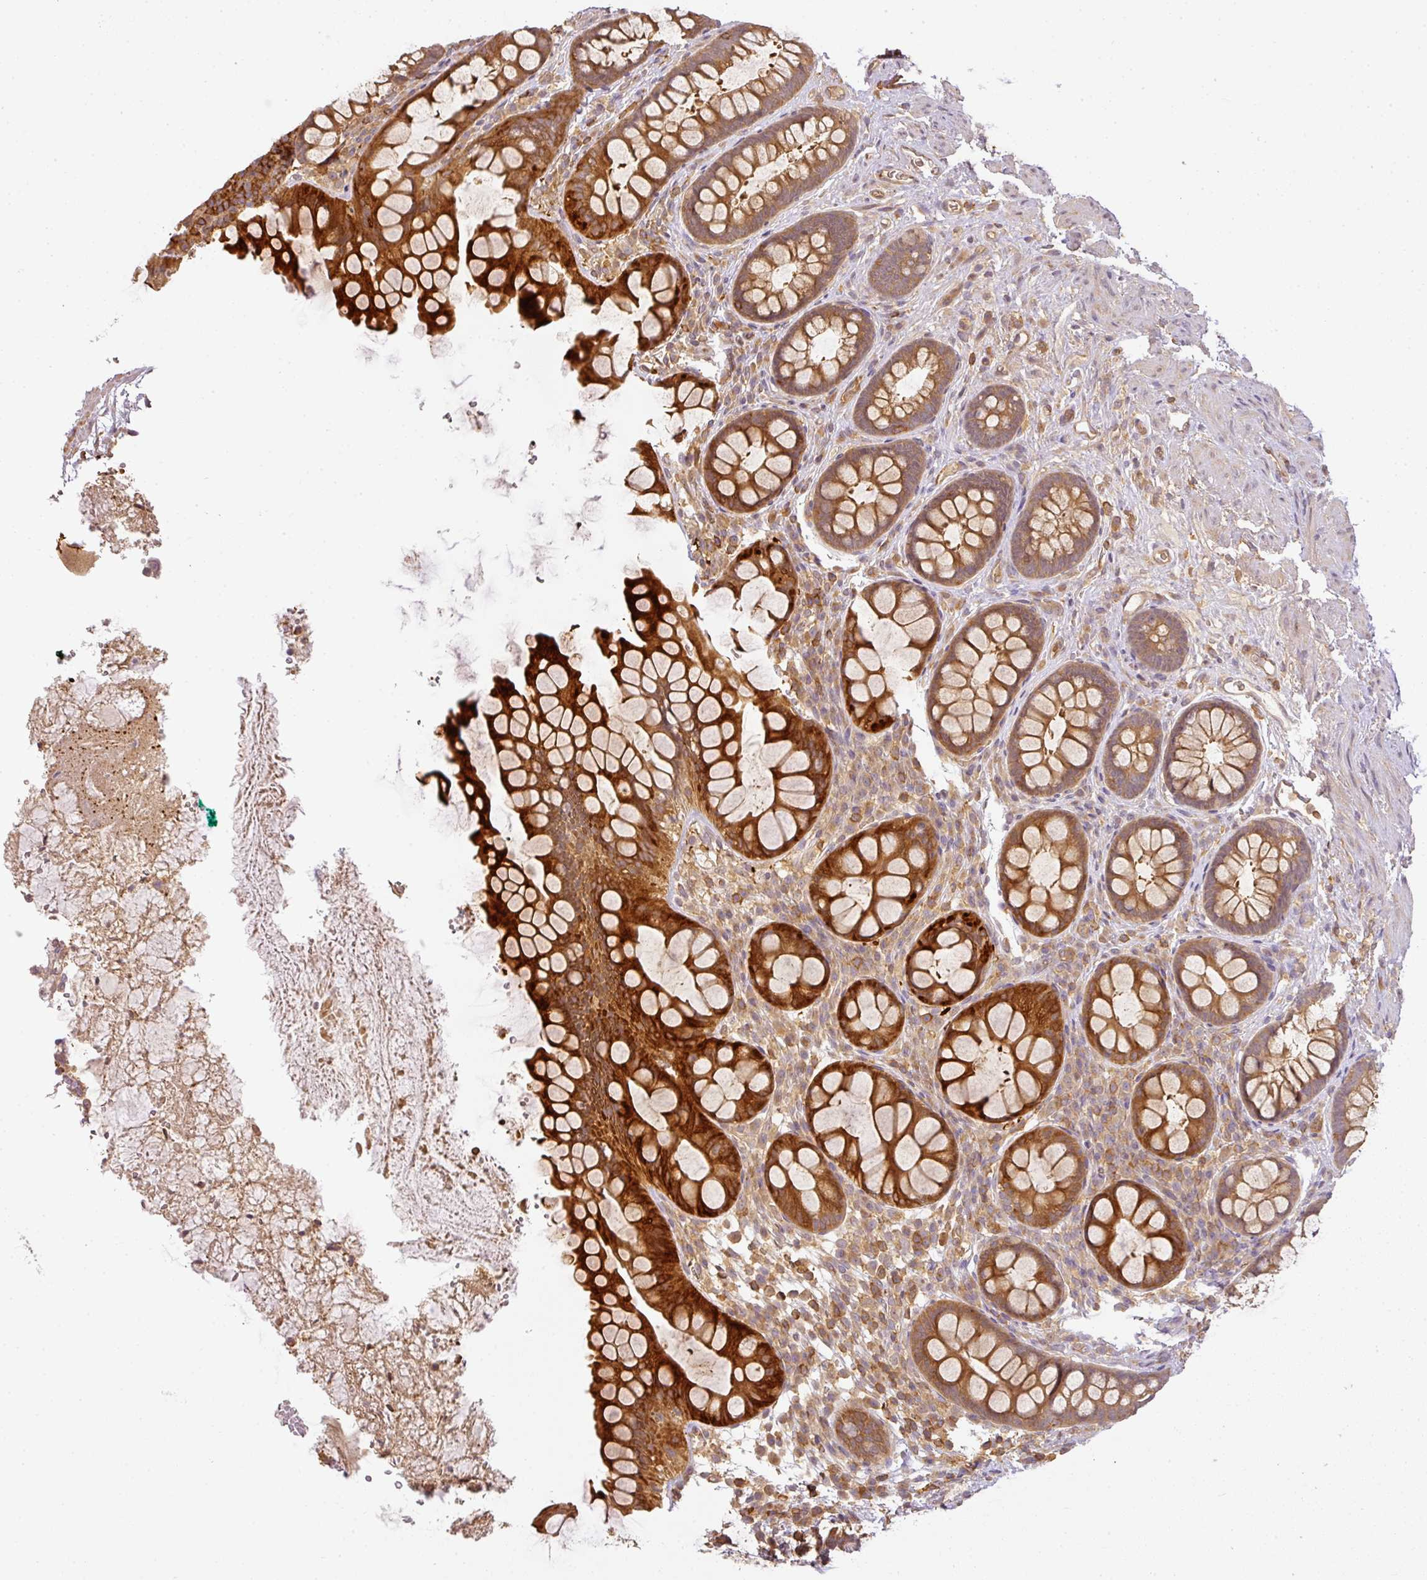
{"staining": {"intensity": "moderate", "quantity": ">75%", "location": "cytoplasmic/membranous"}, "tissue": "rectum", "cell_type": "Glandular cells", "image_type": "normal", "snomed": [{"axis": "morphology", "description": "Normal tissue, NOS"}, {"axis": "topography", "description": "Rectum"}, {"axis": "topography", "description": "Peripheral nerve tissue"}], "caption": "Protein analysis of normal rectum shows moderate cytoplasmic/membranous positivity in approximately >75% of glandular cells.", "gene": "TCL1B", "patient": {"sex": "female", "age": 69}}